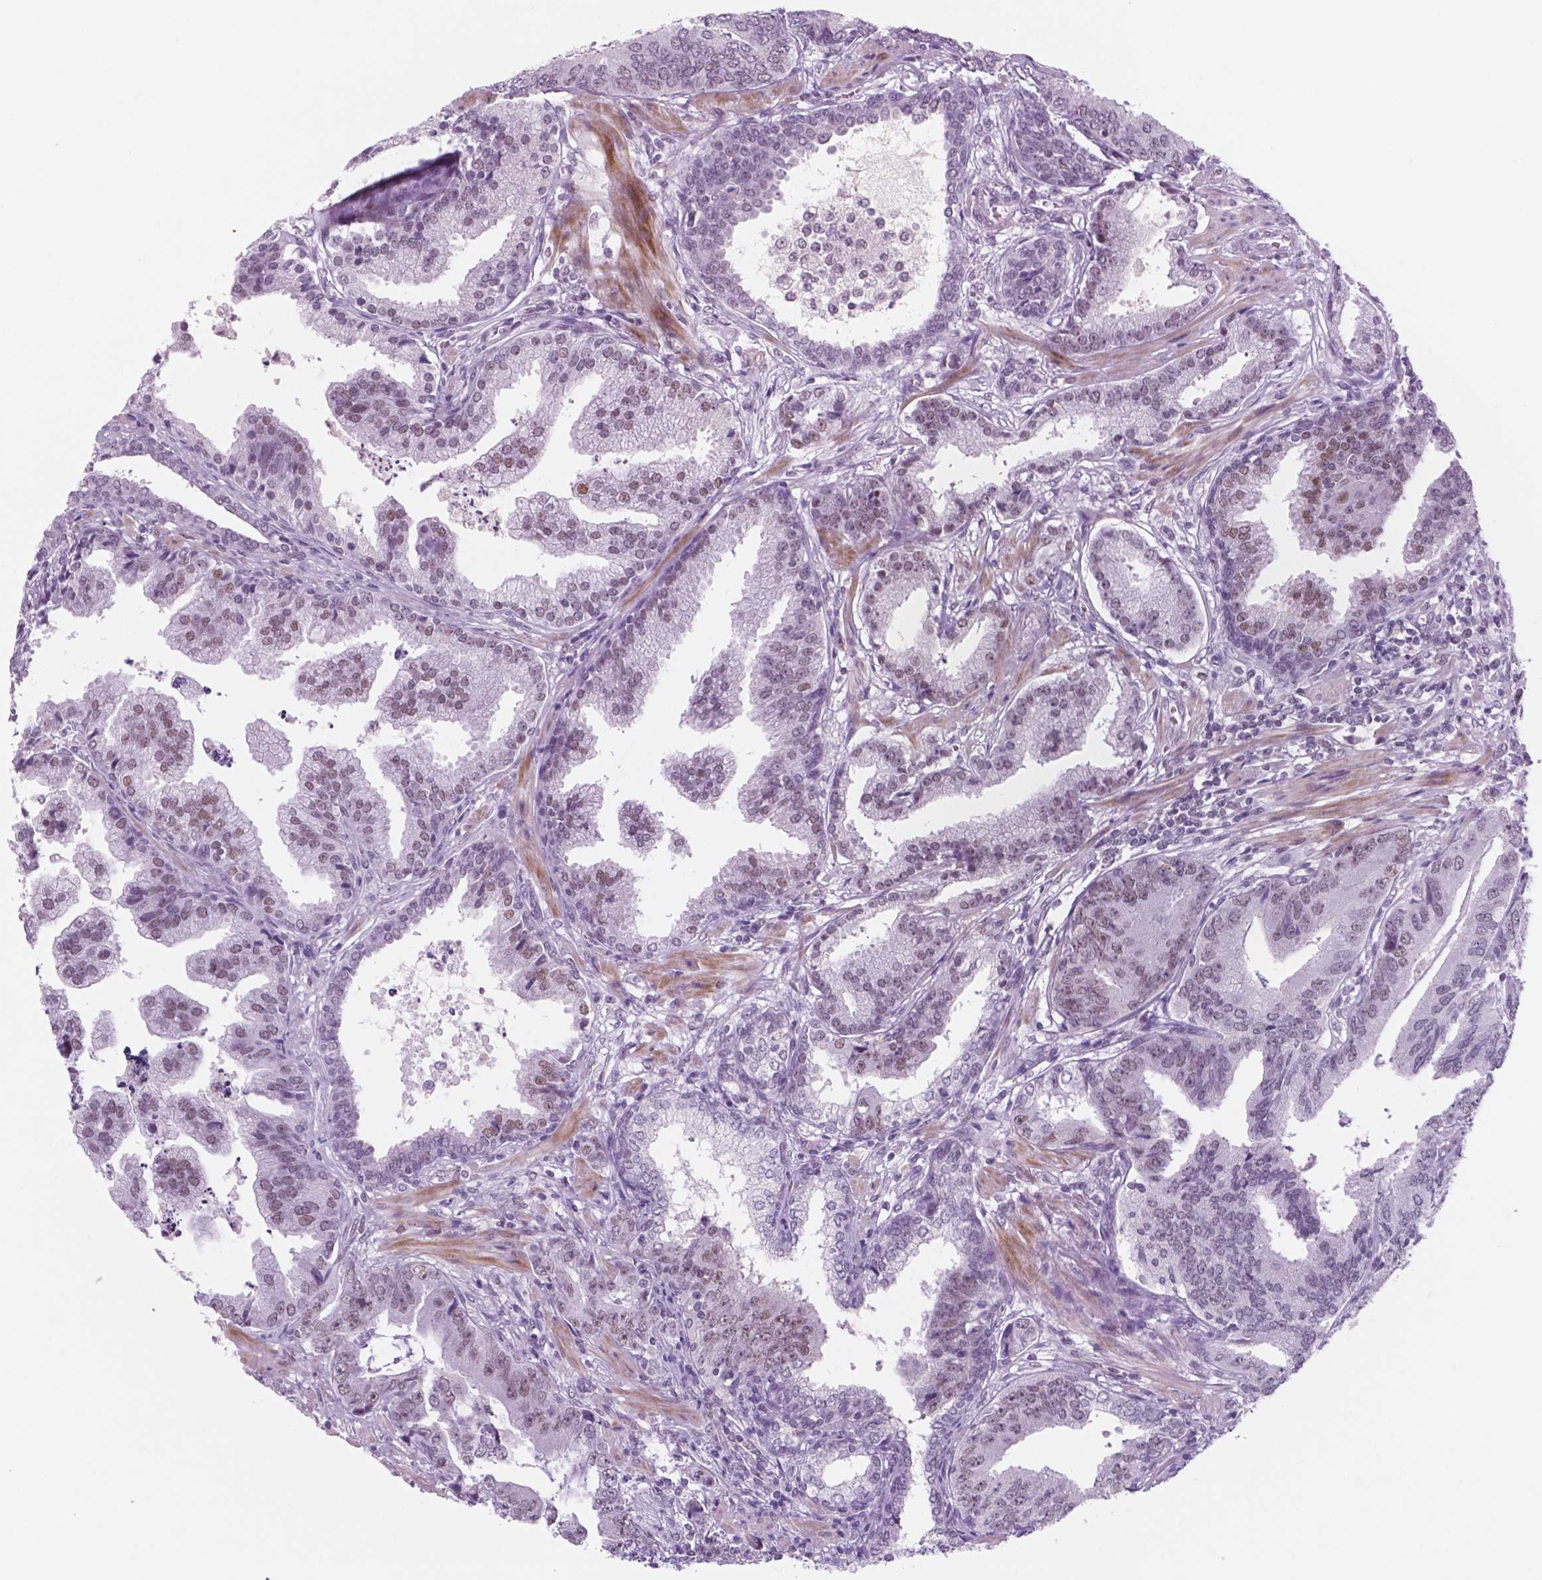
{"staining": {"intensity": "weak", "quantity": "25%-75%", "location": "nuclear"}, "tissue": "prostate cancer", "cell_type": "Tumor cells", "image_type": "cancer", "snomed": [{"axis": "morphology", "description": "Adenocarcinoma, NOS"}, {"axis": "topography", "description": "Prostate"}], "caption": "Prostate adenocarcinoma stained for a protein shows weak nuclear positivity in tumor cells. (Stains: DAB (3,3'-diaminobenzidine) in brown, nuclei in blue, Microscopy: brightfield microscopy at high magnification).", "gene": "CTR9", "patient": {"sex": "male", "age": 64}}